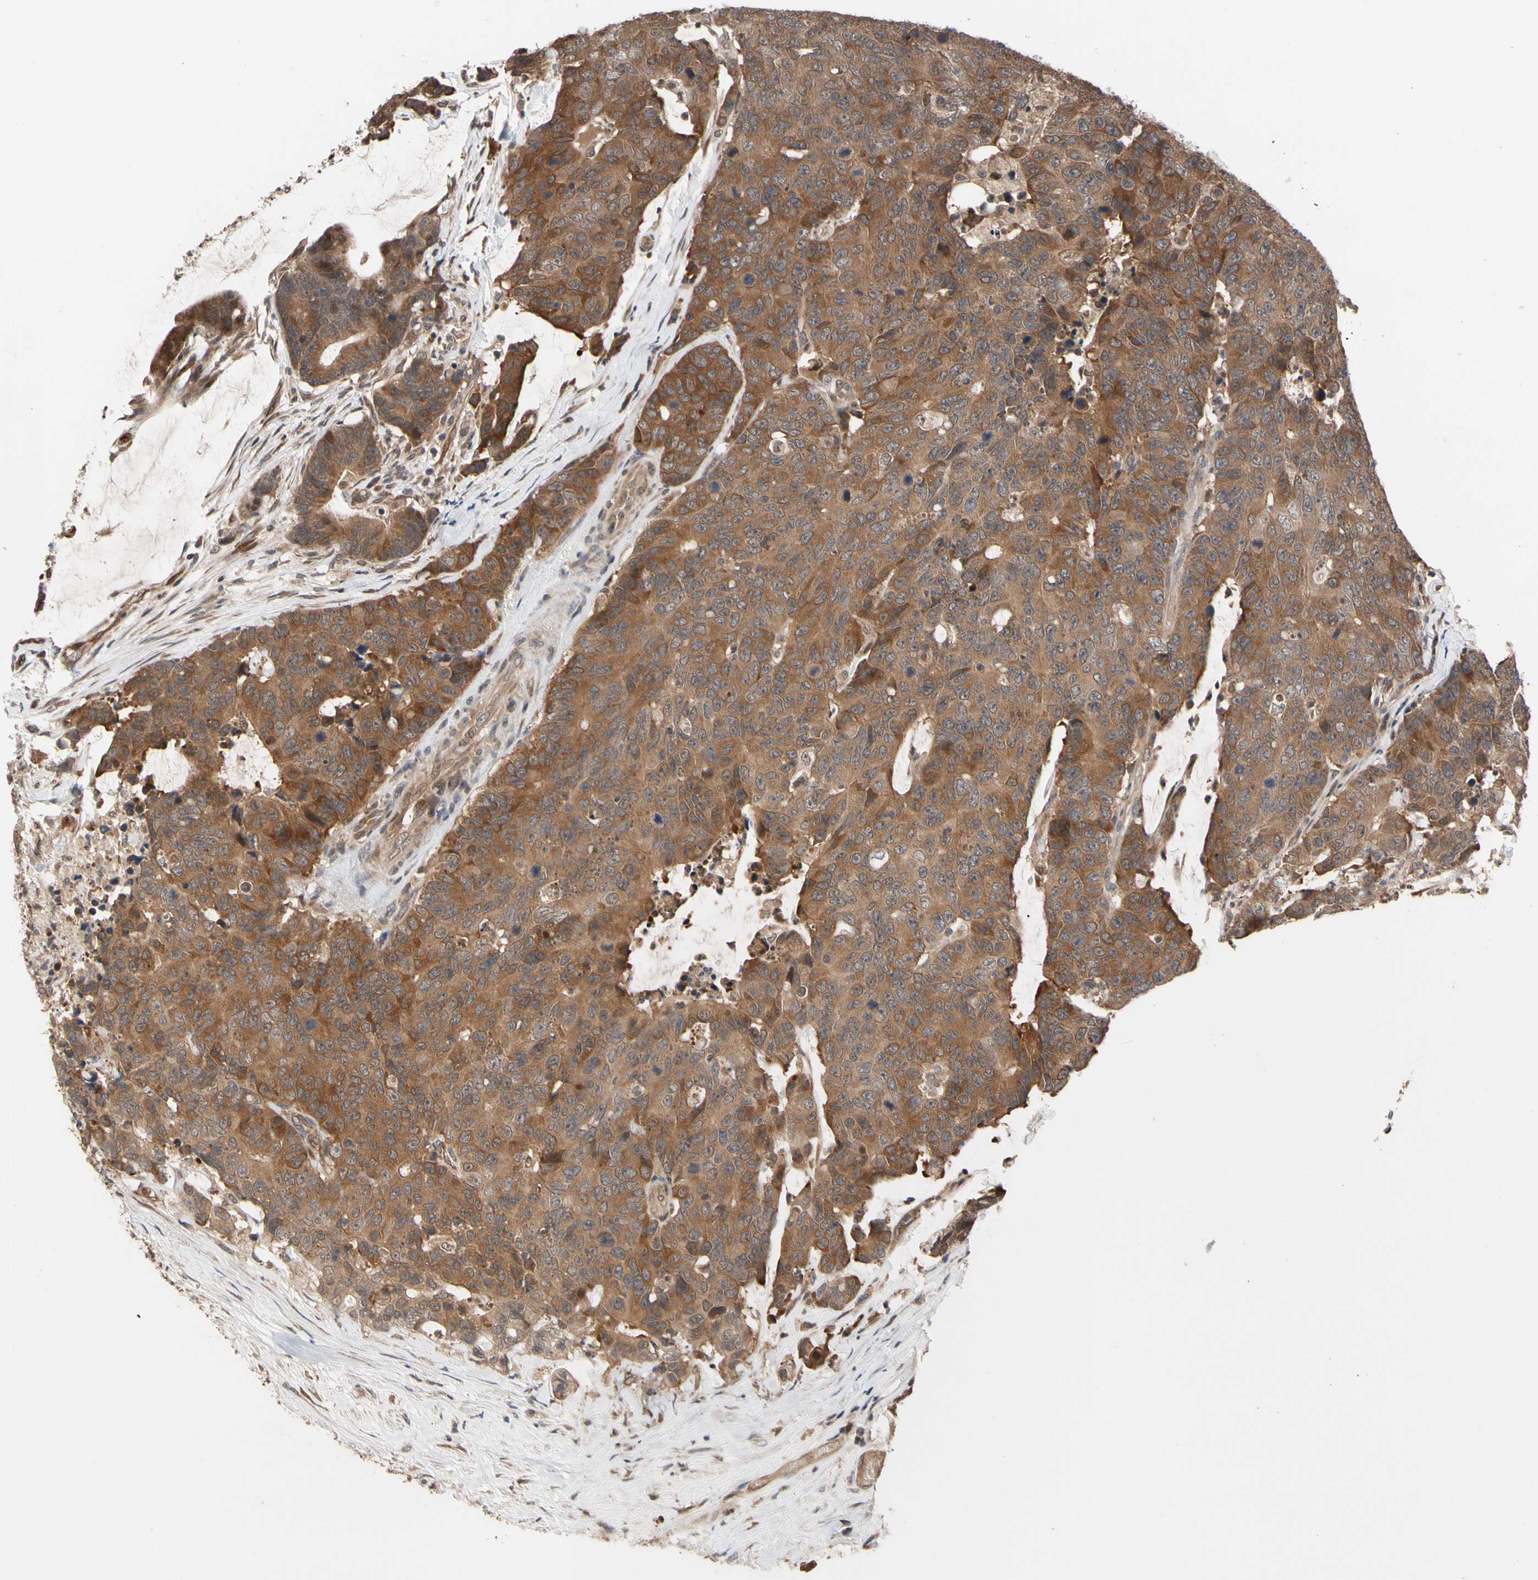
{"staining": {"intensity": "moderate", "quantity": ">75%", "location": "cytoplasmic/membranous"}, "tissue": "colorectal cancer", "cell_type": "Tumor cells", "image_type": "cancer", "snomed": [{"axis": "morphology", "description": "Adenocarcinoma, NOS"}, {"axis": "topography", "description": "Colon"}], "caption": "DAB (3,3'-diaminobenzidine) immunohistochemical staining of human colorectal adenocarcinoma reveals moderate cytoplasmic/membranous protein positivity in approximately >75% of tumor cells.", "gene": "CYTIP", "patient": {"sex": "female", "age": 86}}